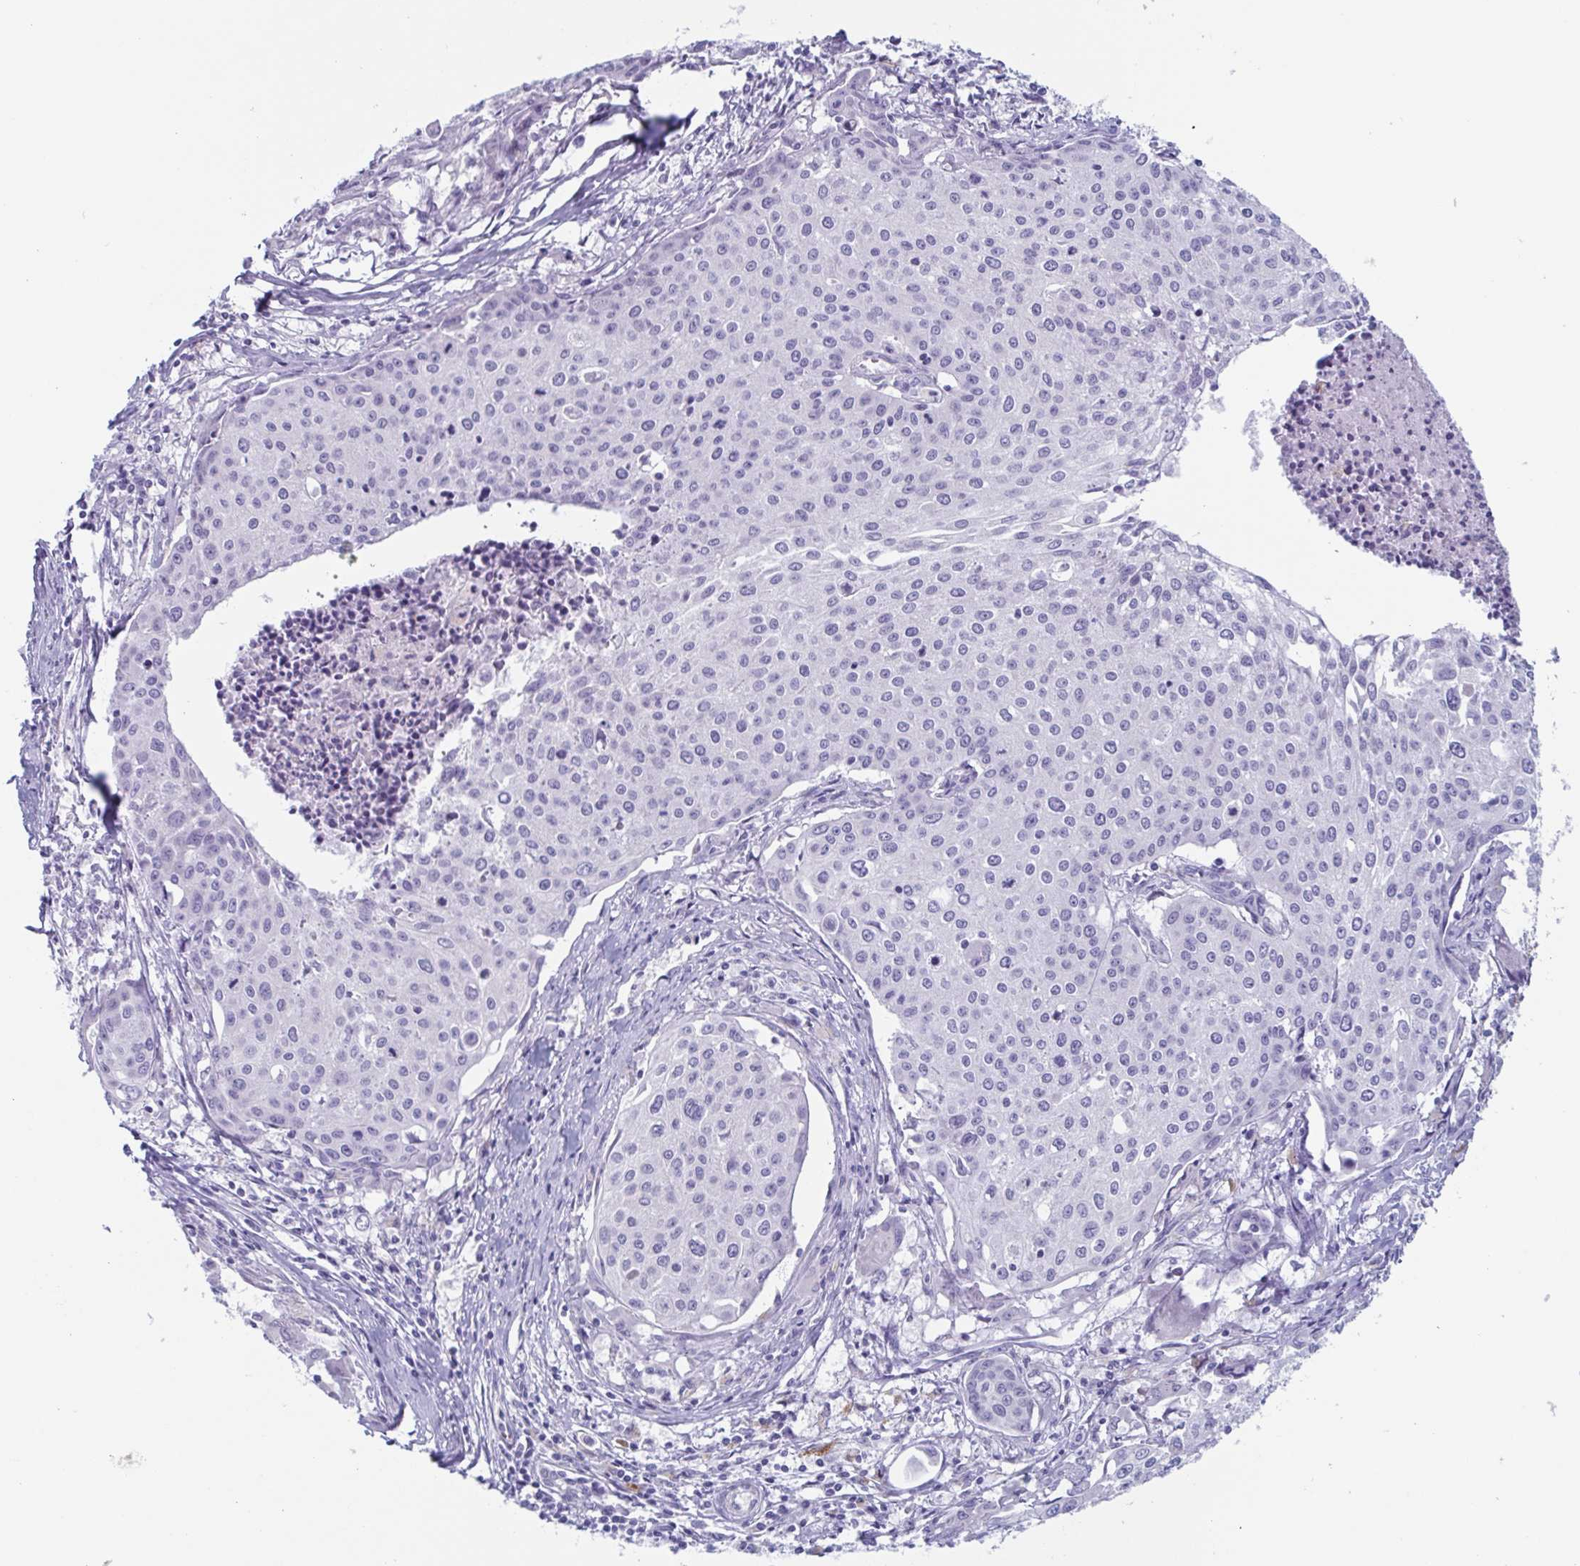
{"staining": {"intensity": "negative", "quantity": "none", "location": "none"}, "tissue": "cervical cancer", "cell_type": "Tumor cells", "image_type": "cancer", "snomed": [{"axis": "morphology", "description": "Squamous cell carcinoma, NOS"}, {"axis": "topography", "description": "Cervix"}], "caption": "Immunohistochemistry (IHC) of human cervical cancer displays no positivity in tumor cells.", "gene": "LYRM2", "patient": {"sex": "female", "age": 38}}